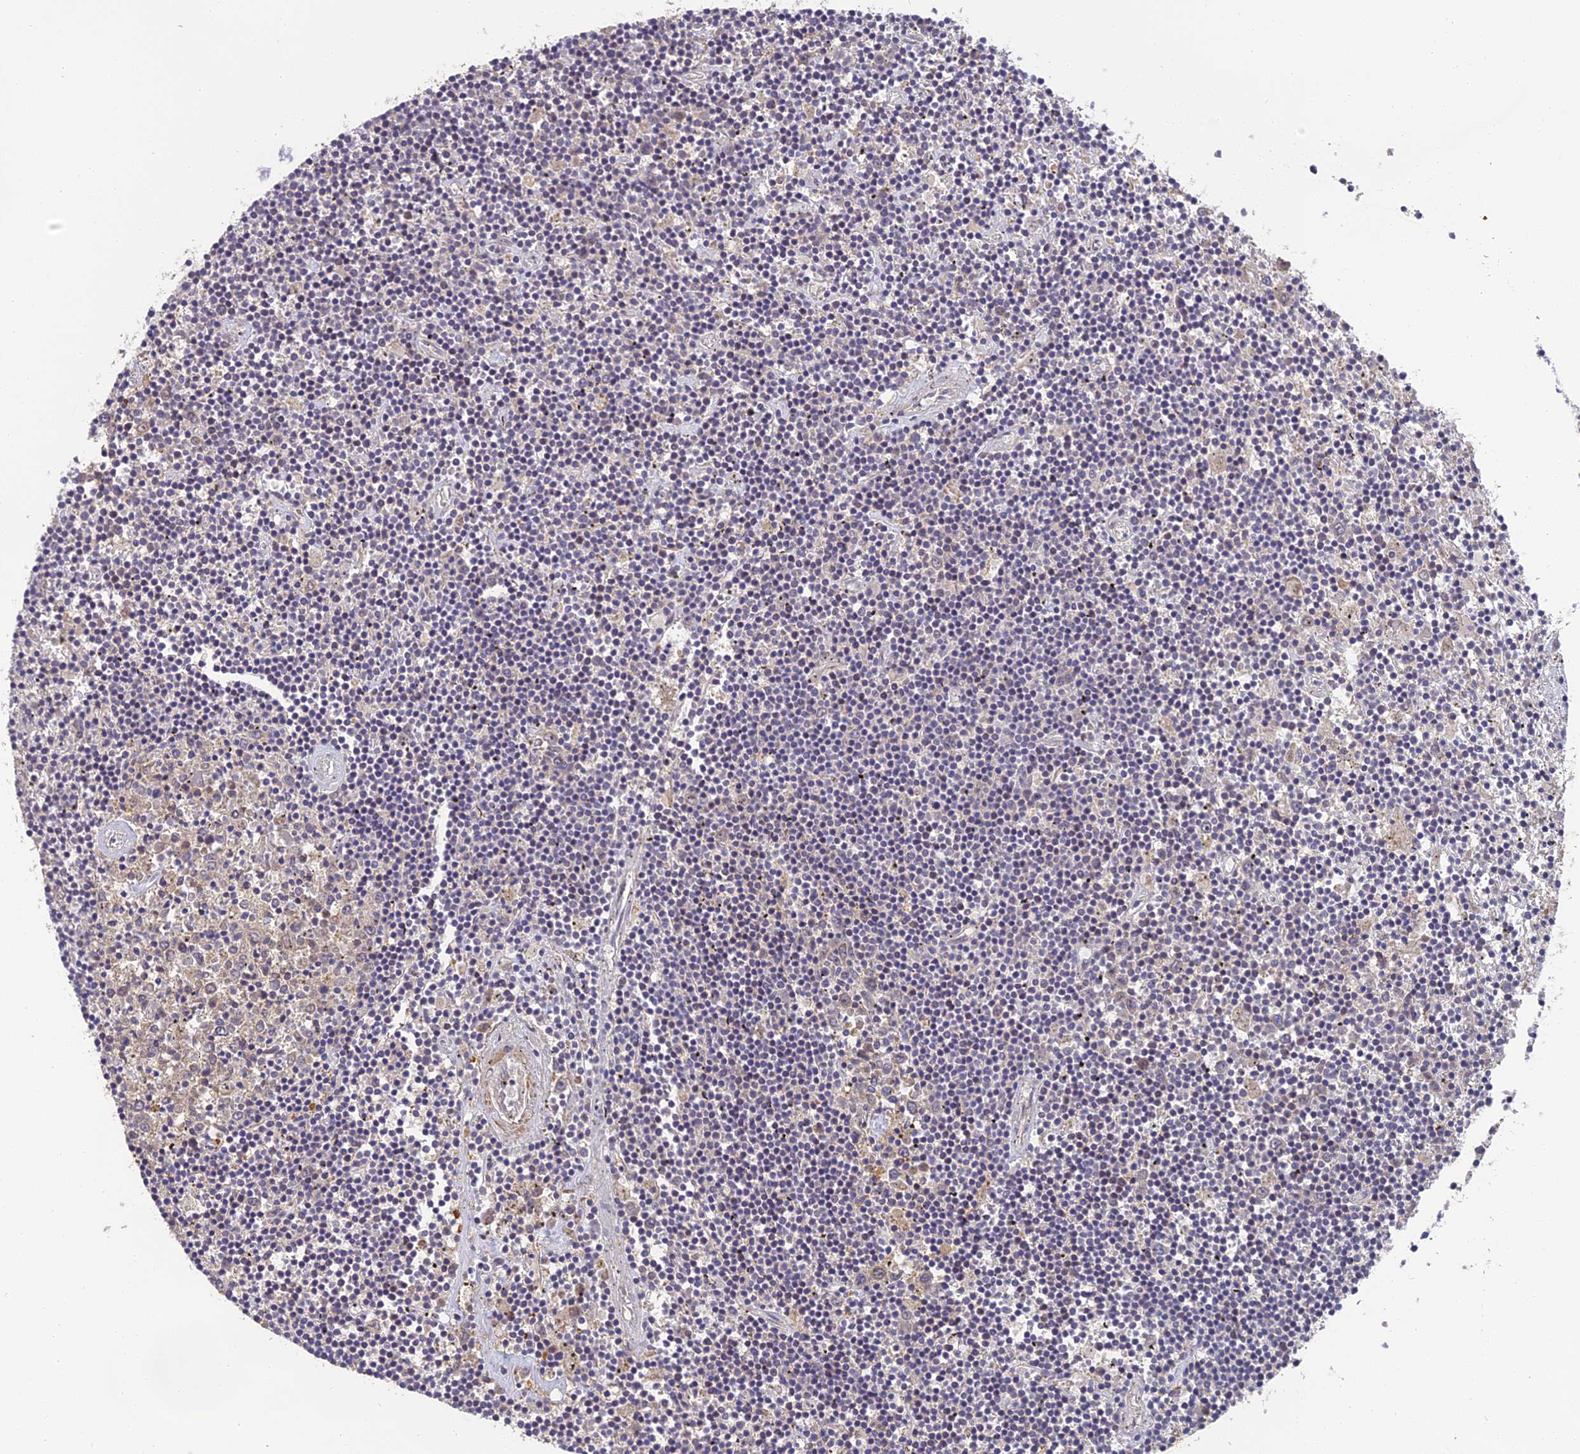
{"staining": {"intensity": "negative", "quantity": "none", "location": "none"}, "tissue": "lymphoma", "cell_type": "Tumor cells", "image_type": "cancer", "snomed": [{"axis": "morphology", "description": "Malignant lymphoma, non-Hodgkin's type, Low grade"}, {"axis": "topography", "description": "Spleen"}], "caption": "Protein analysis of malignant lymphoma, non-Hodgkin's type (low-grade) shows no significant positivity in tumor cells.", "gene": "ERMAP", "patient": {"sex": "male", "age": 76}}